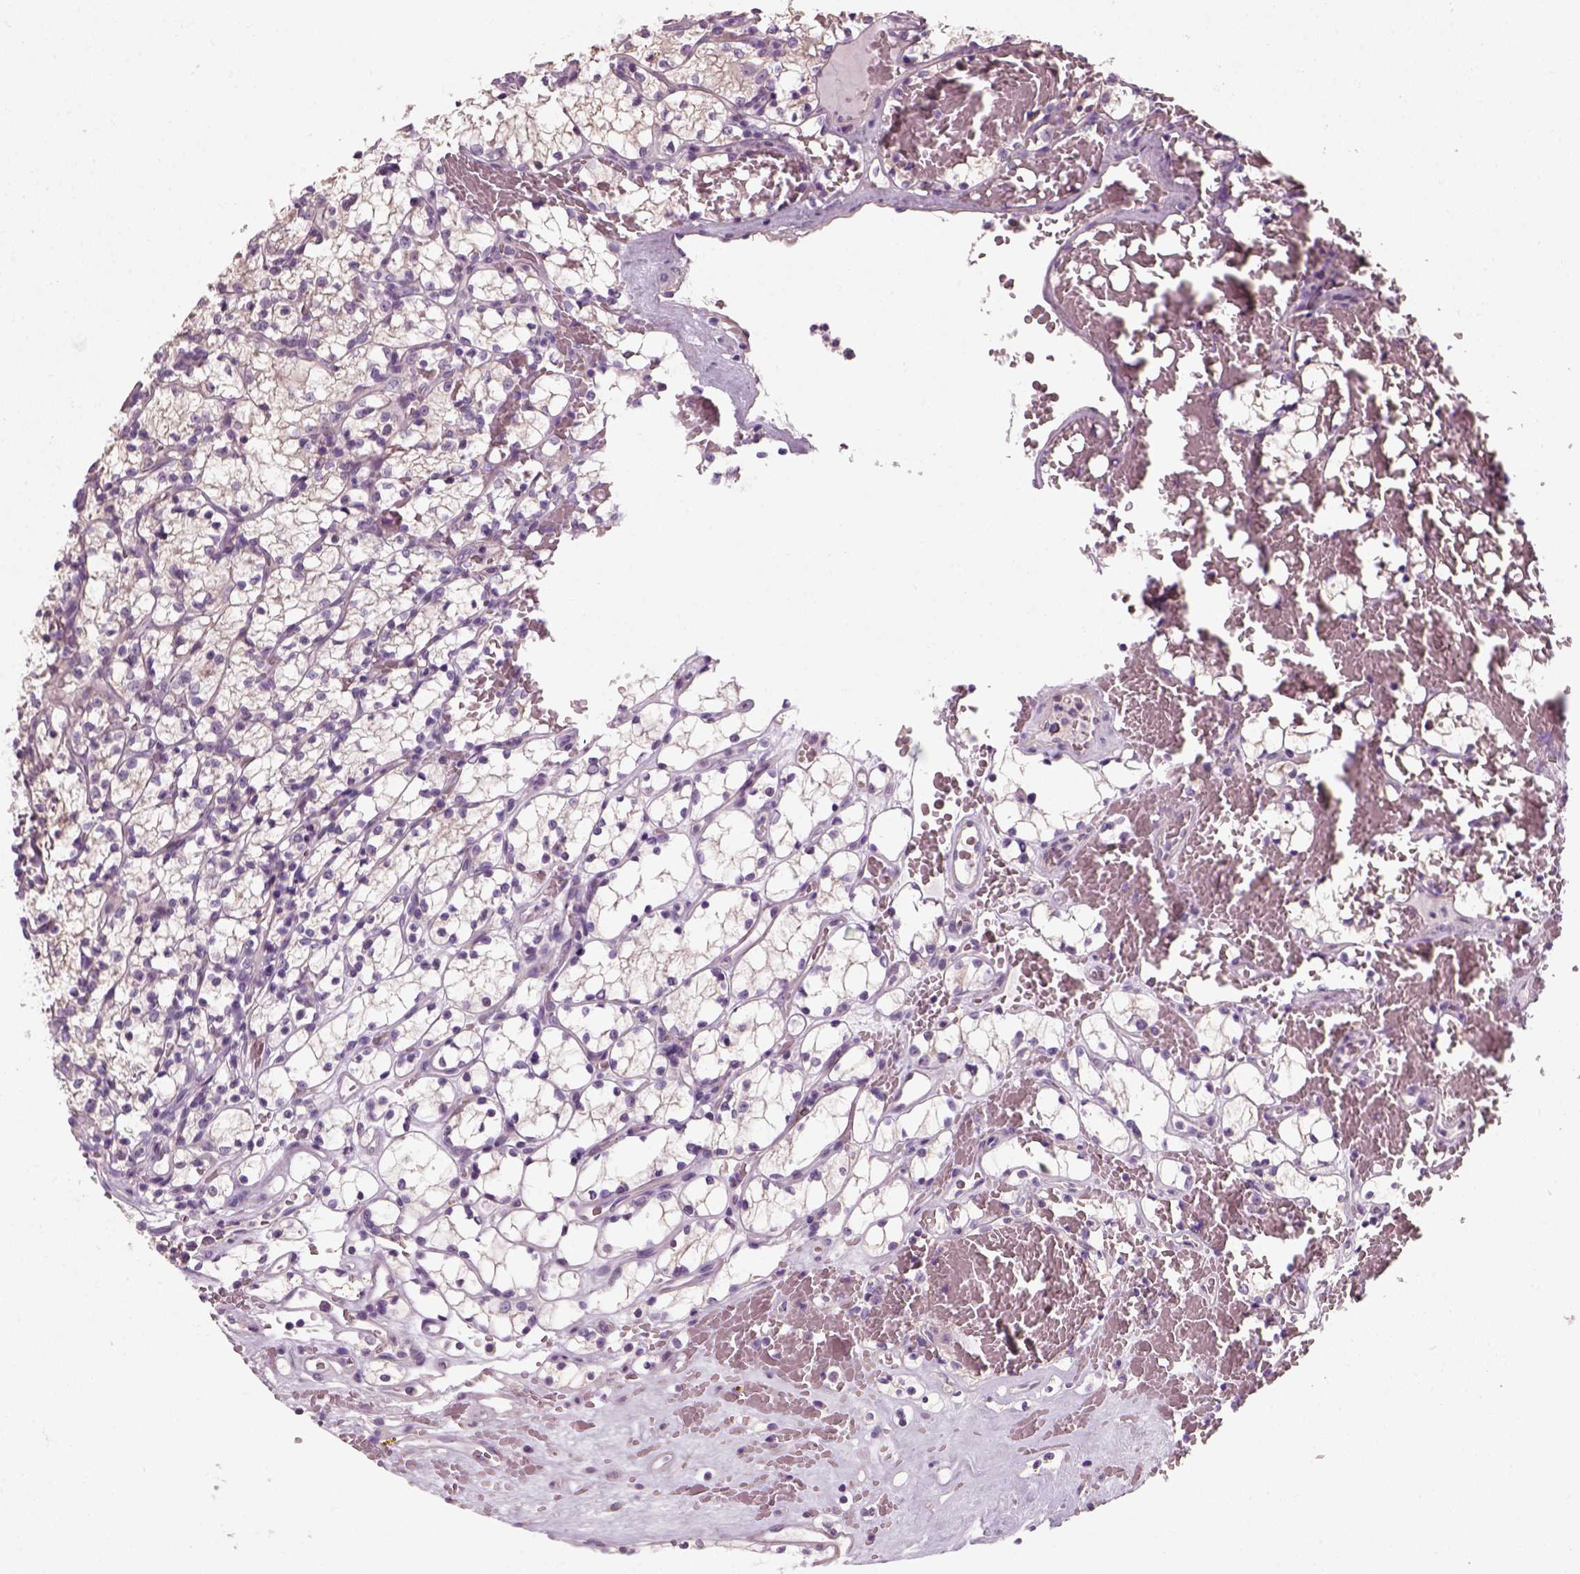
{"staining": {"intensity": "negative", "quantity": "none", "location": "none"}, "tissue": "renal cancer", "cell_type": "Tumor cells", "image_type": "cancer", "snomed": [{"axis": "morphology", "description": "Adenocarcinoma, NOS"}, {"axis": "topography", "description": "Kidney"}], "caption": "High power microscopy histopathology image of an immunohistochemistry photomicrograph of renal adenocarcinoma, revealing no significant positivity in tumor cells.", "gene": "ELOVL3", "patient": {"sex": "female", "age": 69}}